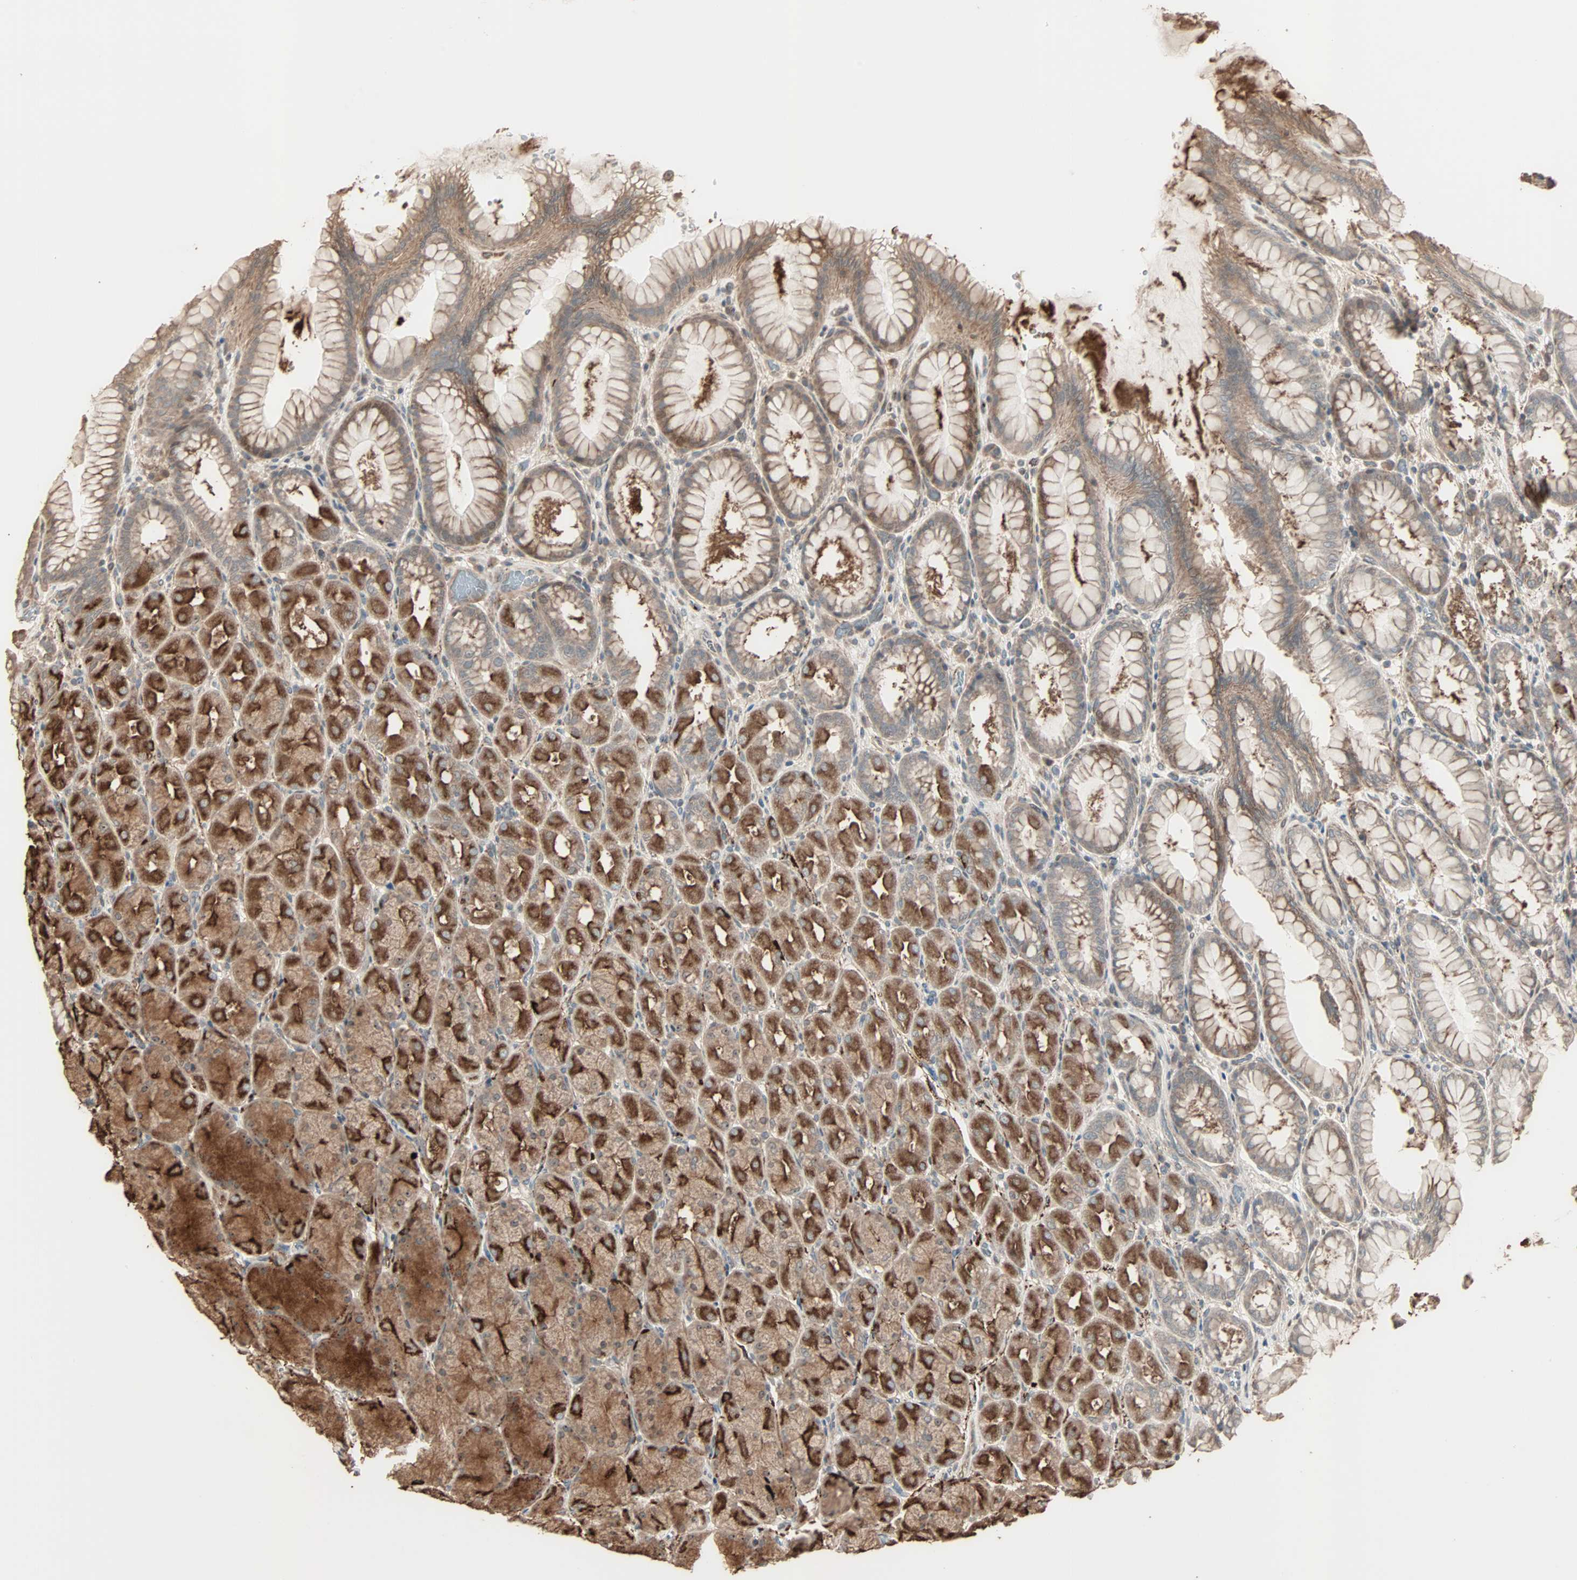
{"staining": {"intensity": "strong", "quantity": ">75%", "location": "cytoplasmic/membranous"}, "tissue": "stomach", "cell_type": "Glandular cells", "image_type": "normal", "snomed": [{"axis": "morphology", "description": "Normal tissue, NOS"}, {"axis": "topography", "description": "Stomach, upper"}], "caption": "Approximately >75% of glandular cells in unremarkable stomach demonstrate strong cytoplasmic/membranous protein expression as visualized by brown immunohistochemical staining.", "gene": "CALCRL", "patient": {"sex": "female", "age": 56}}